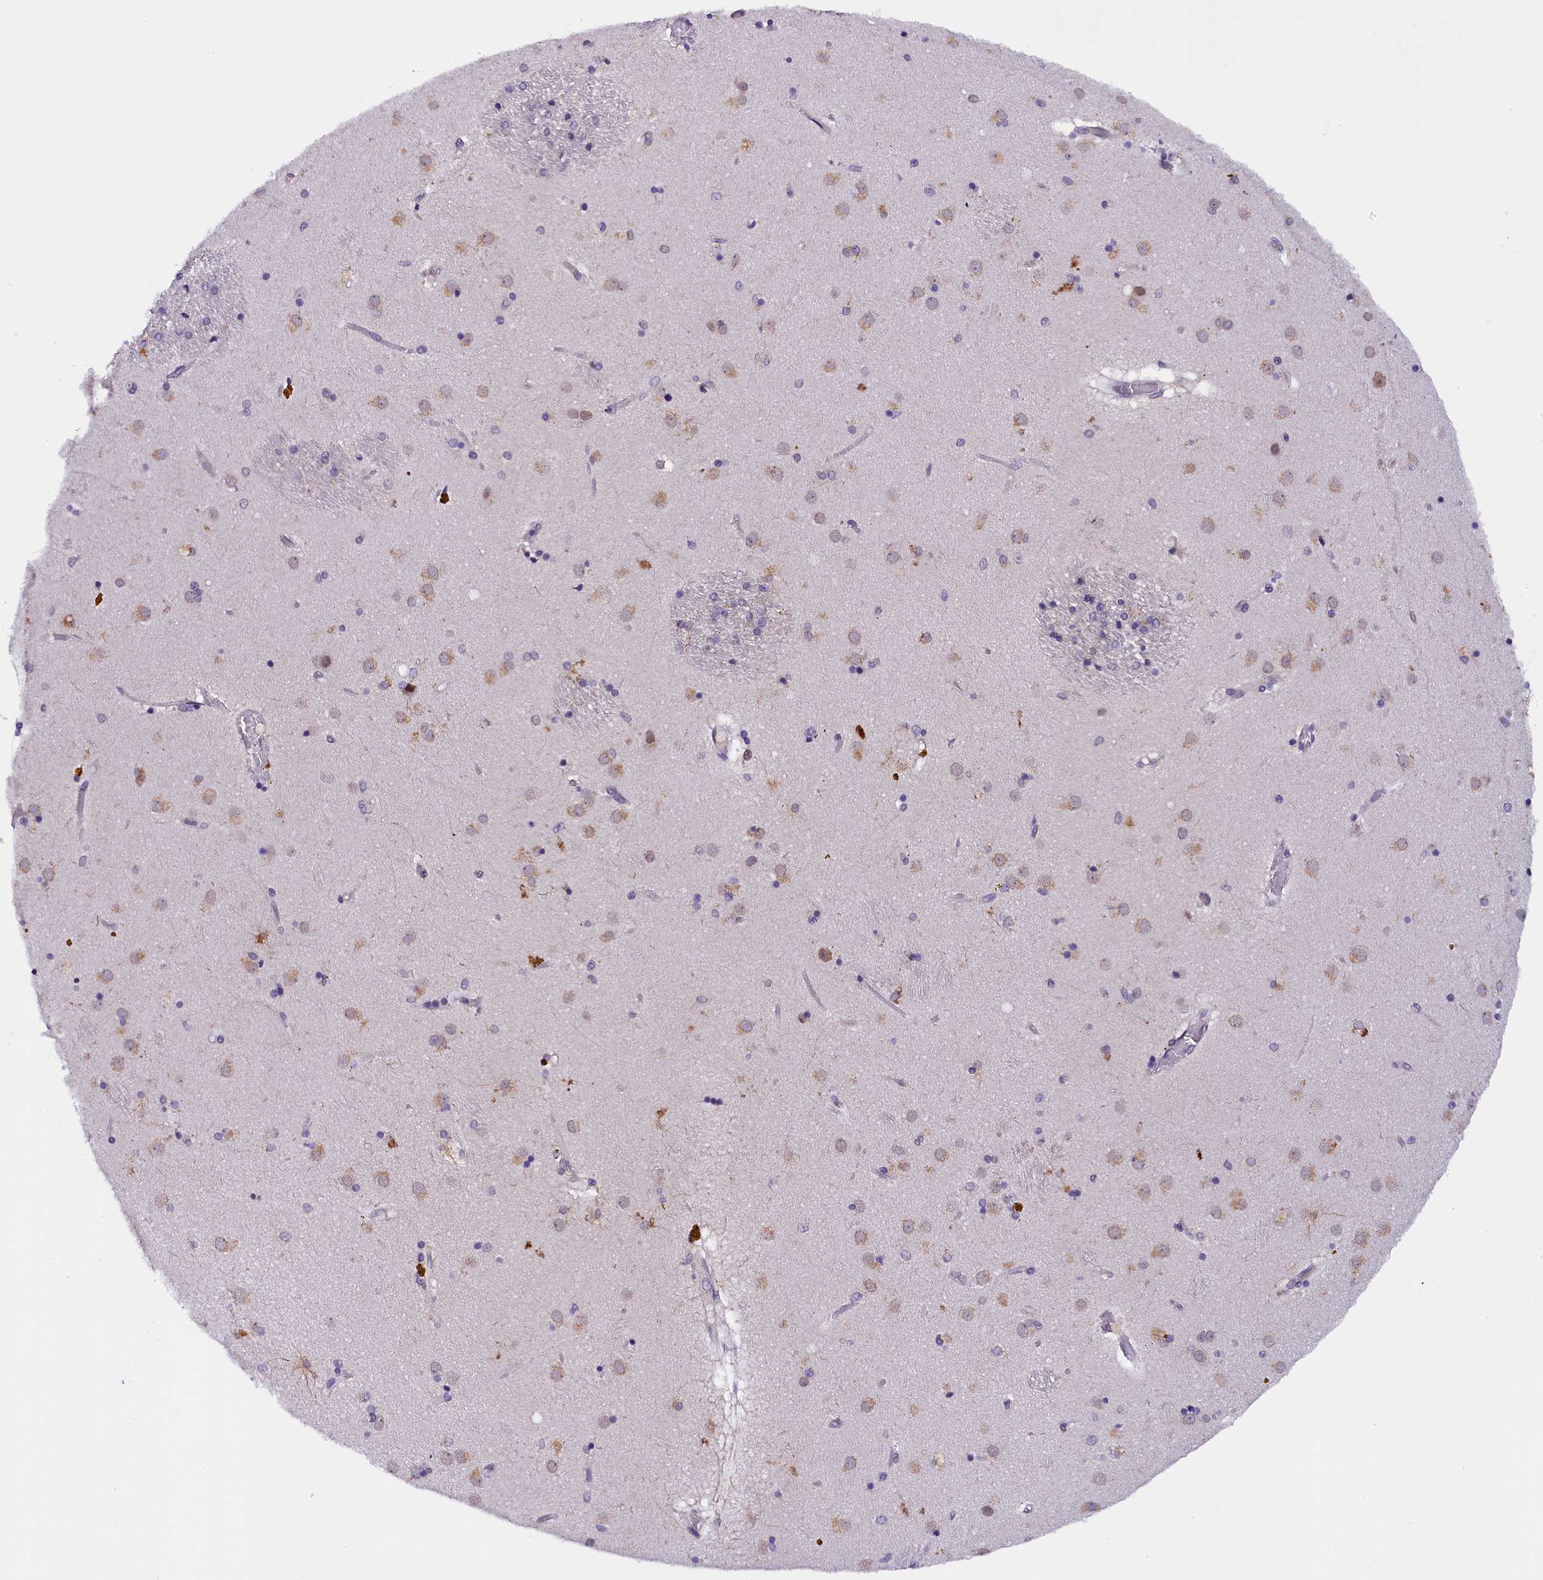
{"staining": {"intensity": "moderate", "quantity": "<25%", "location": "cytoplasmic/membranous"}, "tissue": "caudate", "cell_type": "Glial cells", "image_type": "normal", "snomed": [{"axis": "morphology", "description": "Normal tissue, NOS"}, {"axis": "topography", "description": "Lateral ventricle wall"}], "caption": "A high-resolution image shows immunohistochemistry (IHC) staining of unremarkable caudate, which exhibits moderate cytoplasmic/membranous staining in about <25% of glial cells.", "gene": "IQCN", "patient": {"sex": "male", "age": 70}}